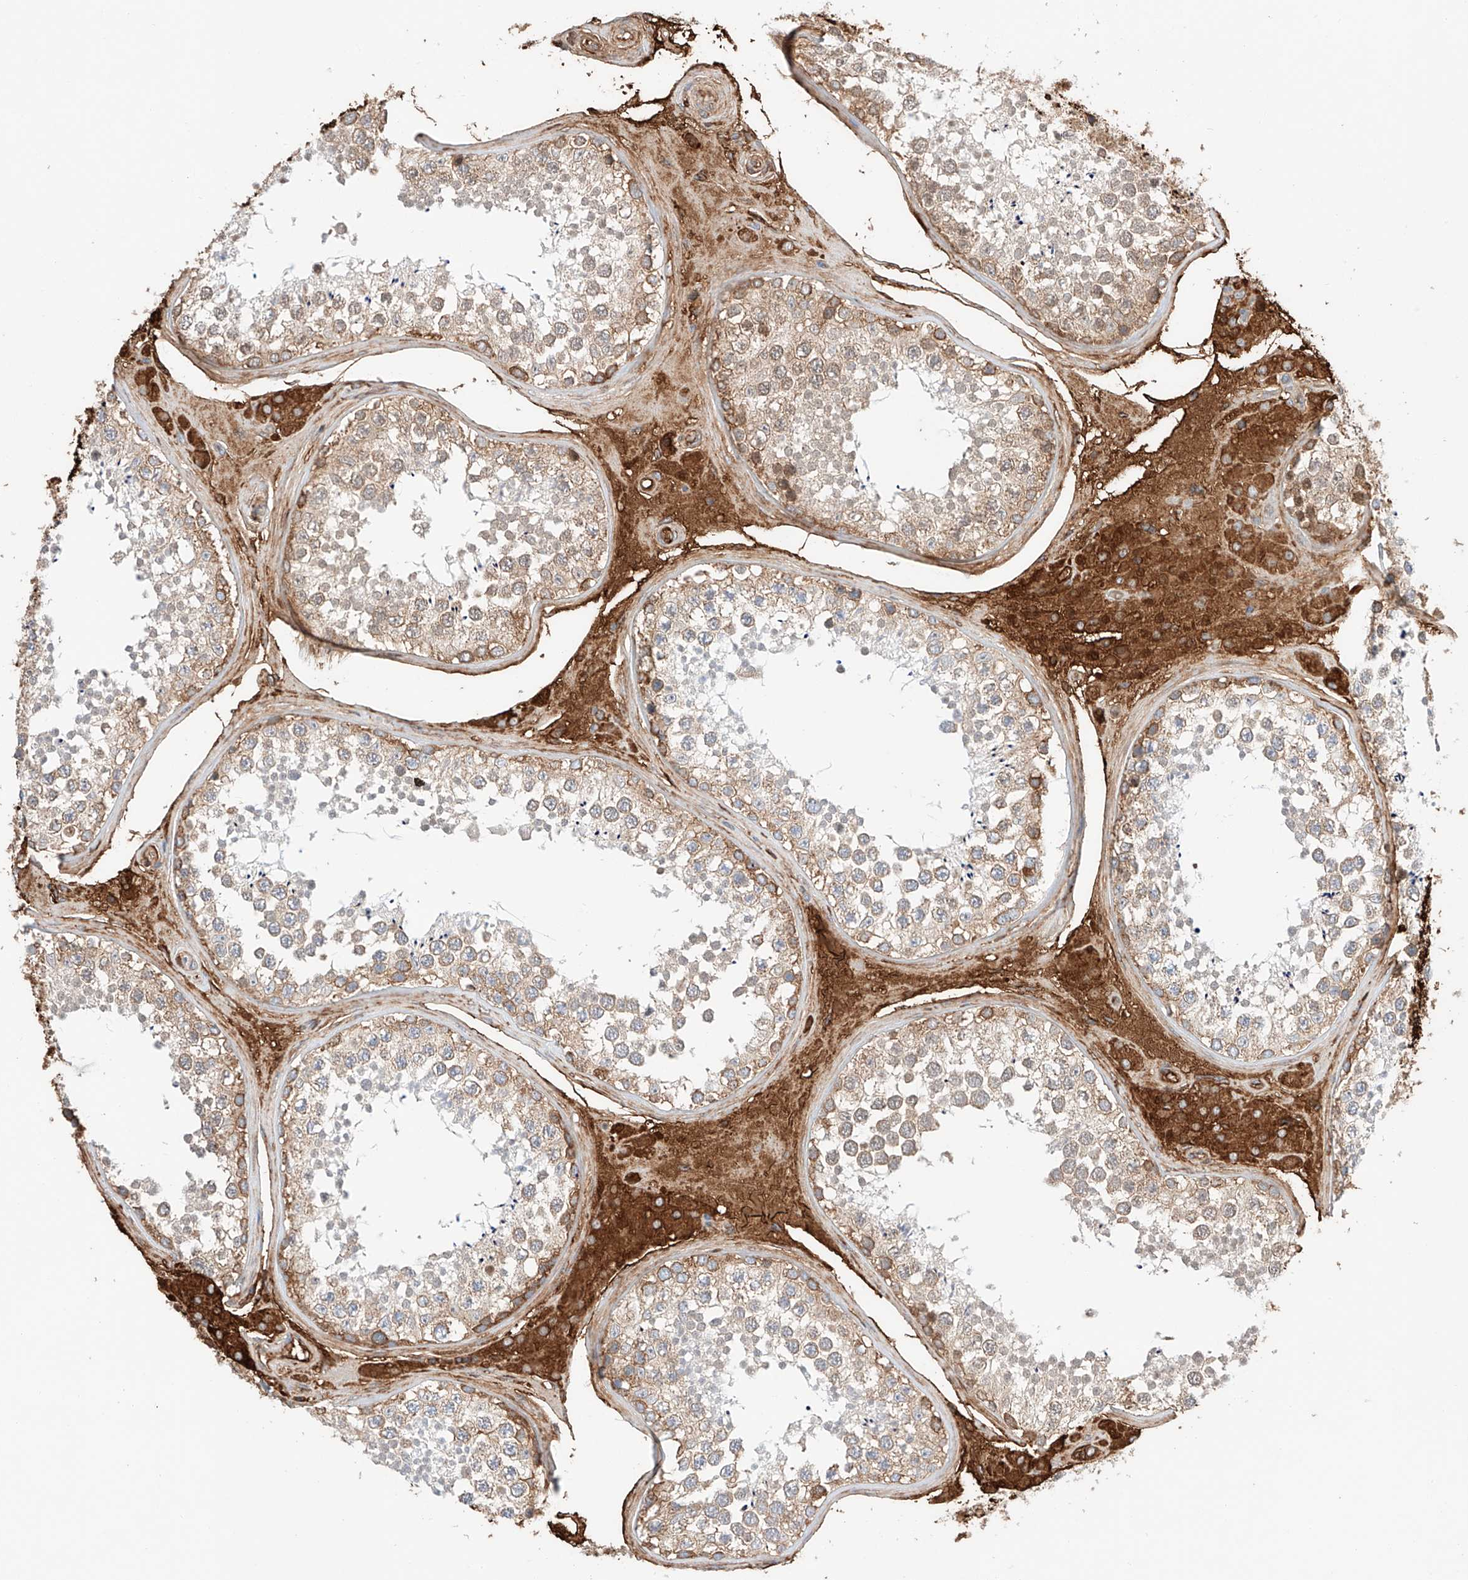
{"staining": {"intensity": "moderate", "quantity": "25%-75%", "location": "cytoplasmic/membranous"}, "tissue": "testis", "cell_type": "Cells in seminiferous ducts", "image_type": "normal", "snomed": [{"axis": "morphology", "description": "Normal tissue, NOS"}, {"axis": "topography", "description": "Testis"}], "caption": "Approximately 25%-75% of cells in seminiferous ducts in unremarkable testis show moderate cytoplasmic/membranous protein staining as visualized by brown immunohistochemical staining.", "gene": "PGGT1B", "patient": {"sex": "male", "age": 46}}